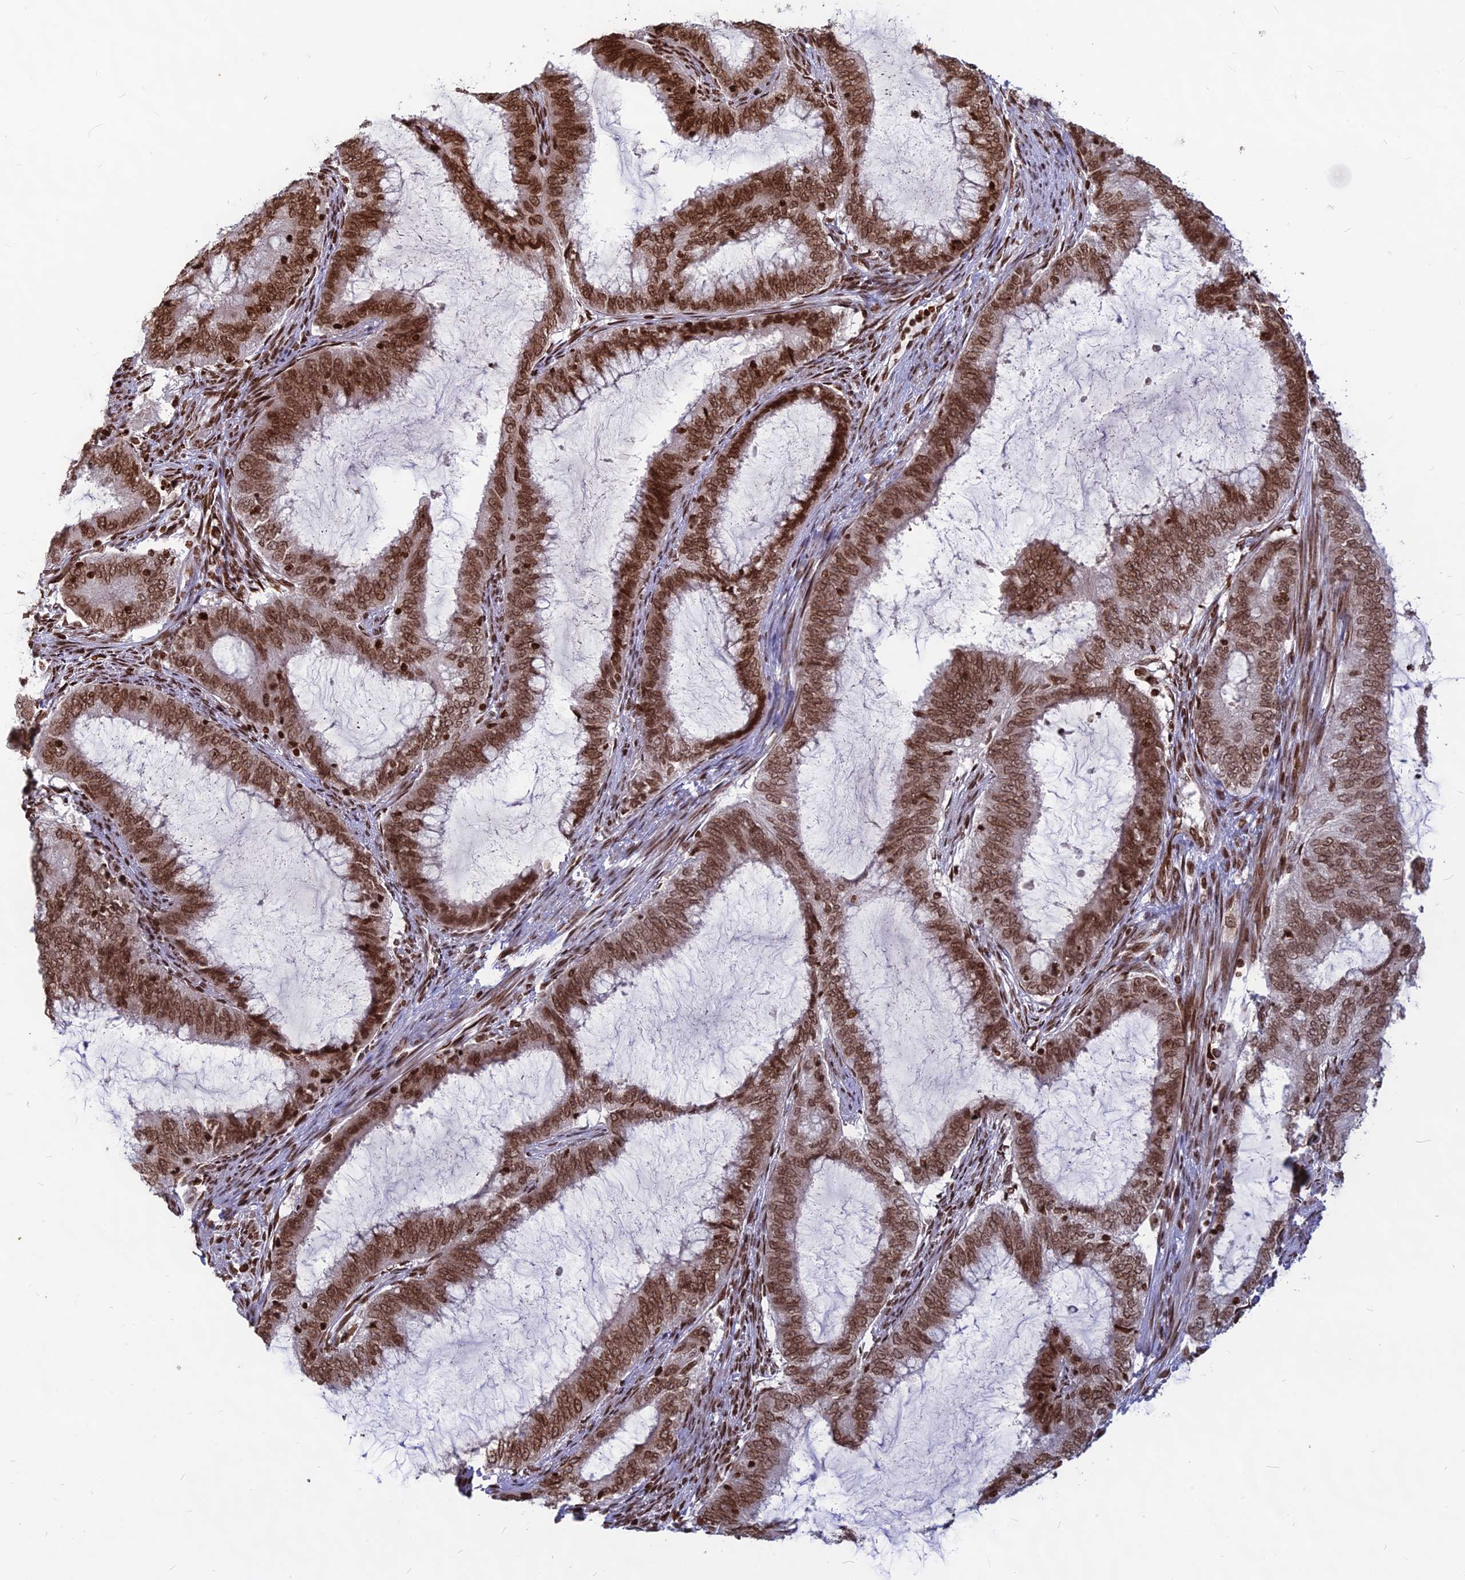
{"staining": {"intensity": "moderate", "quantity": ">75%", "location": "nuclear"}, "tissue": "endometrial cancer", "cell_type": "Tumor cells", "image_type": "cancer", "snomed": [{"axis": "morphology", "description": "Adenocarcinoma, NOS"}, {"axis": "topography", "description": "Endometrium"}], "caption": "Moderate nuclear positivity for a protein is appreciated in about >75% of tumor cells of endometrial cancer using IHC.", "gene": "TET2", "patient": {"sex": "female", "age": 51}}